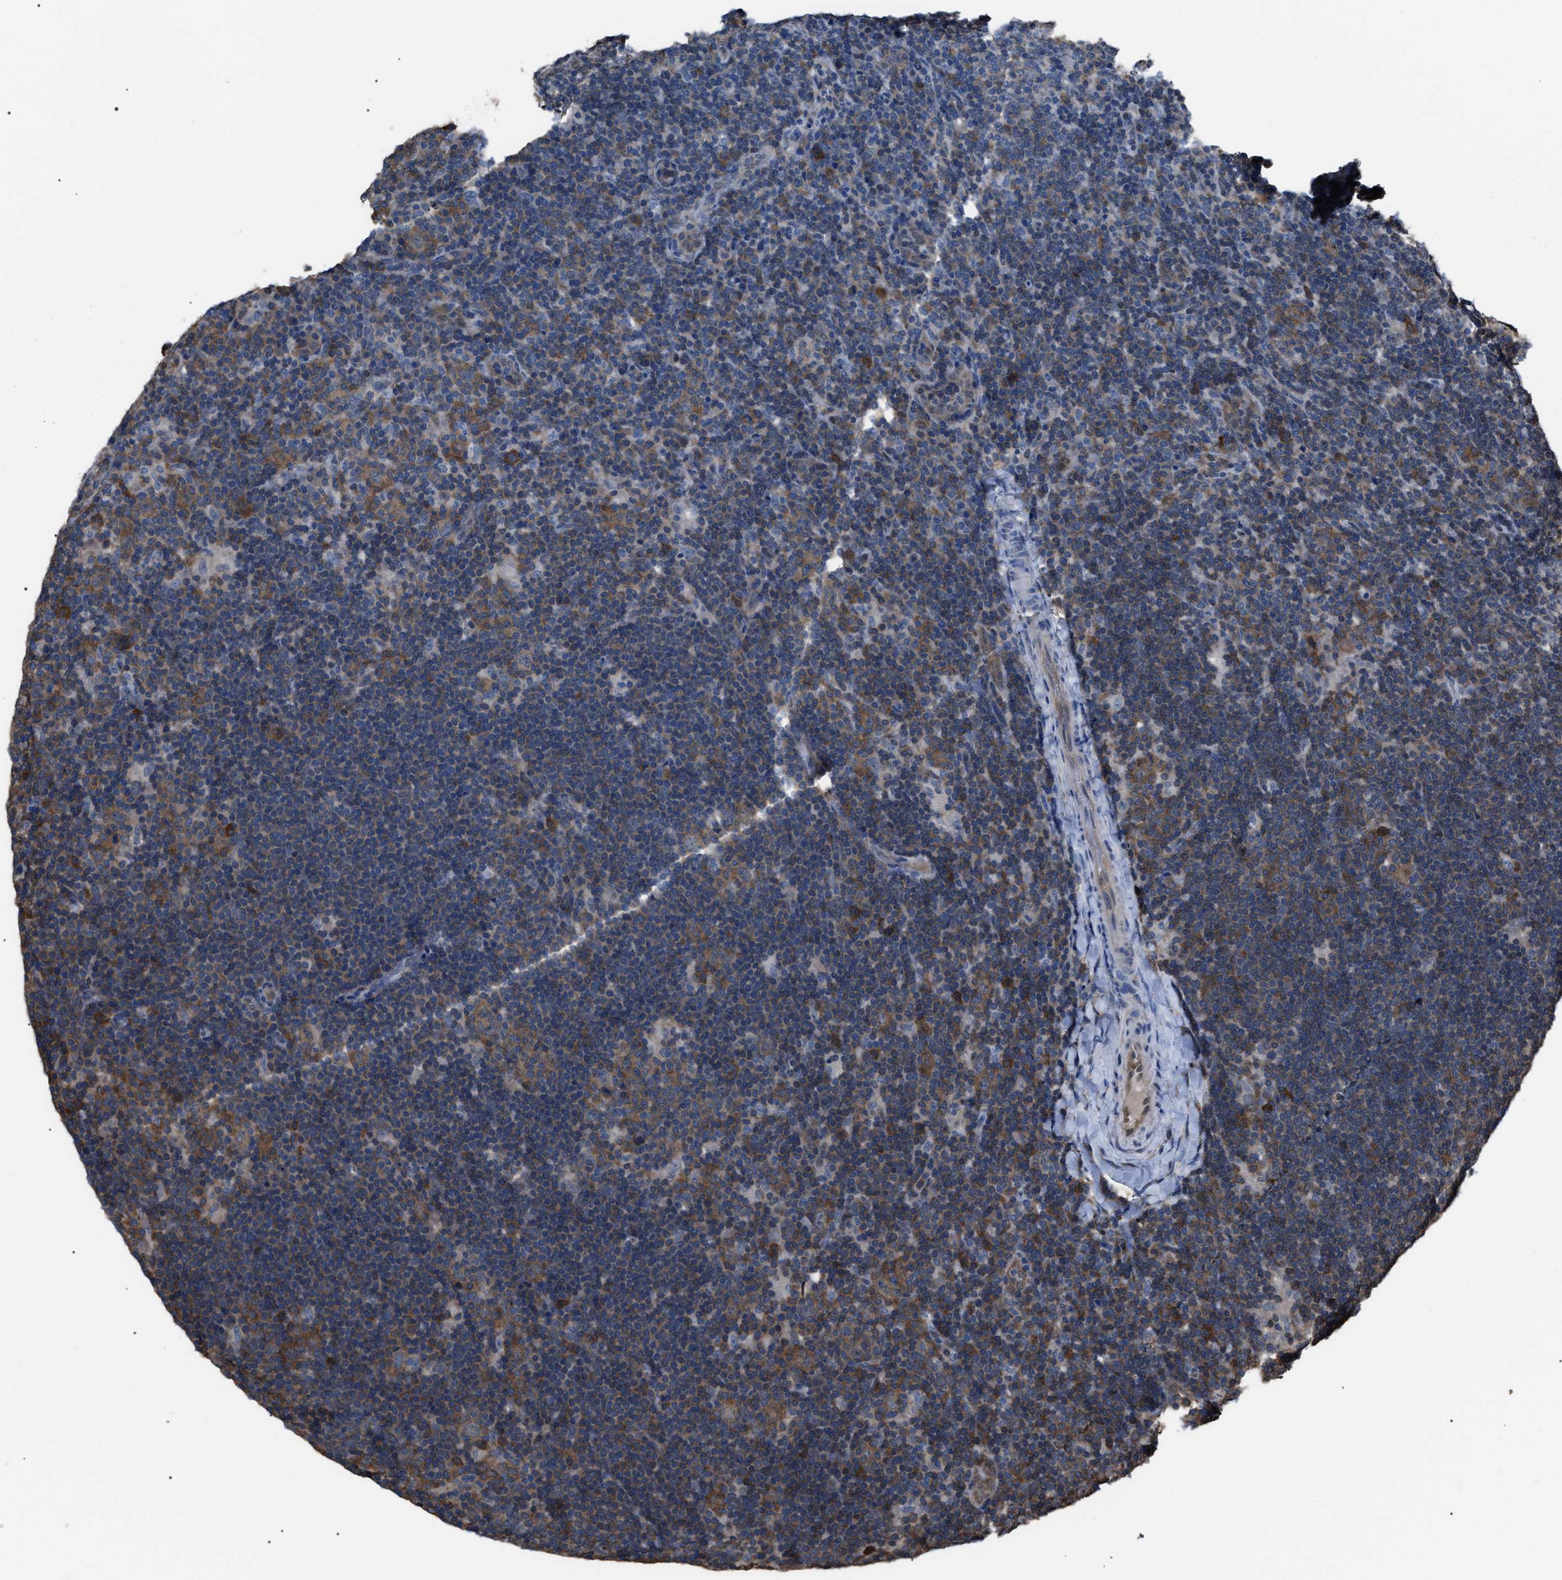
{"staining": {"intensity": "moderate", "quantity": "25%-75%", "location": "cytoplasmic/membranous"}, "tissue": "lymphoma", "cell_type": "Tumor cells", "image_type": "cancer", "snomed": [{"axis": "morphology", "description": "Hodgkin's disease, NOS"}, {"axis": "topography", "description": "Lymph node"}], "caption": "IHC of lymphoma shows medium levels of moderate cytoplasmic/membranous staining in about 25%-75% of tumor cells.", "gene": "PDCD5", "patient": {"sex": "female", "age": 57}}